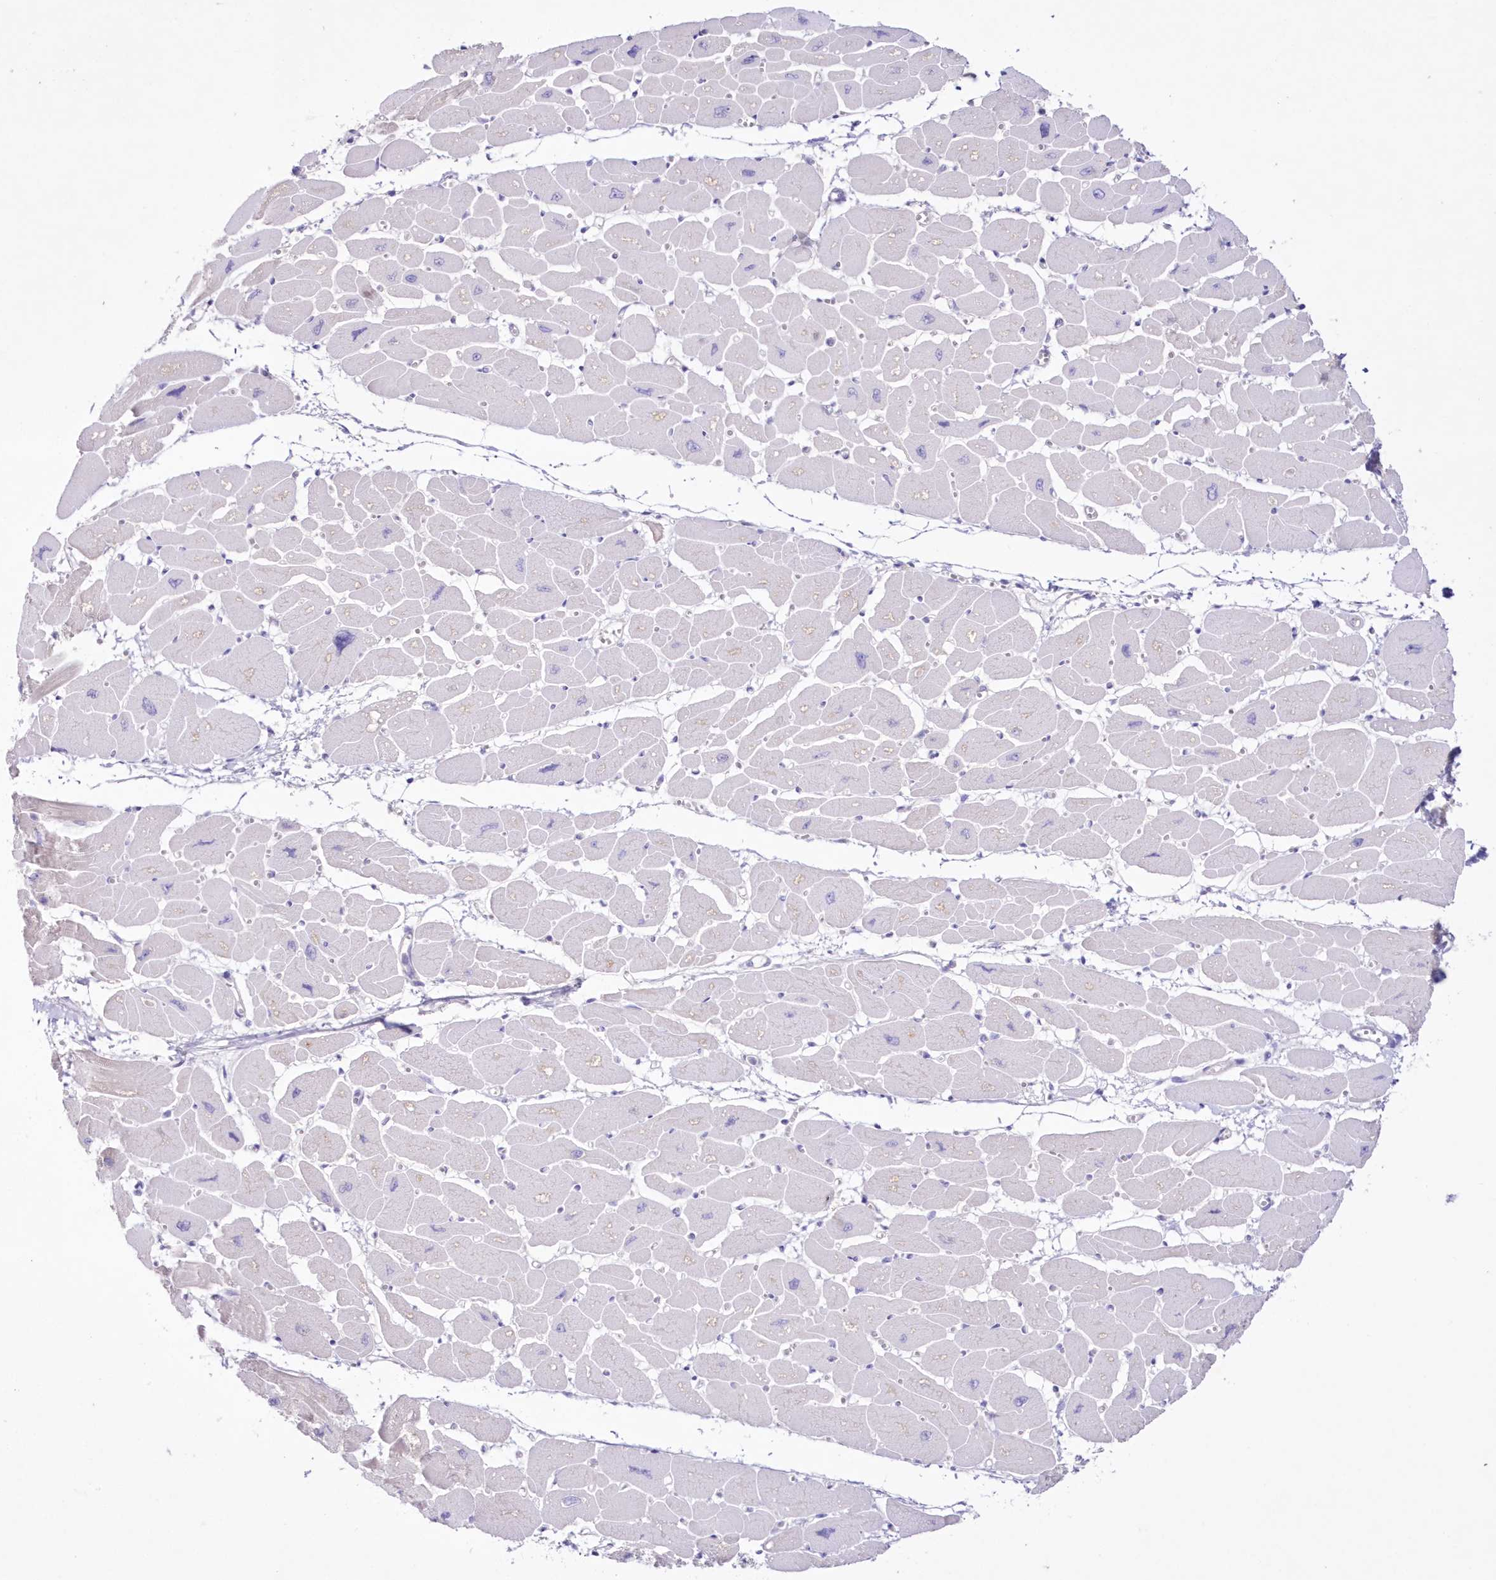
{"staining": {"intensity": "negative", "quantity": "none", "location": "none"}, "tissue": "heart muscle", "cell_type": "Cardiomyocytes", "image_type": "normal", "snomed": [{"axis": "morphology", "description": "Normal tissue, NOS"}, {"axis": "topography", "description": "Heart"}], "caption": "Normal heart muscle was stained to show a protein in brown. There is no significant staining in cardiomyocytes.", "gene": "NEU4", "patient": {"sex": "female", "age": 54}}